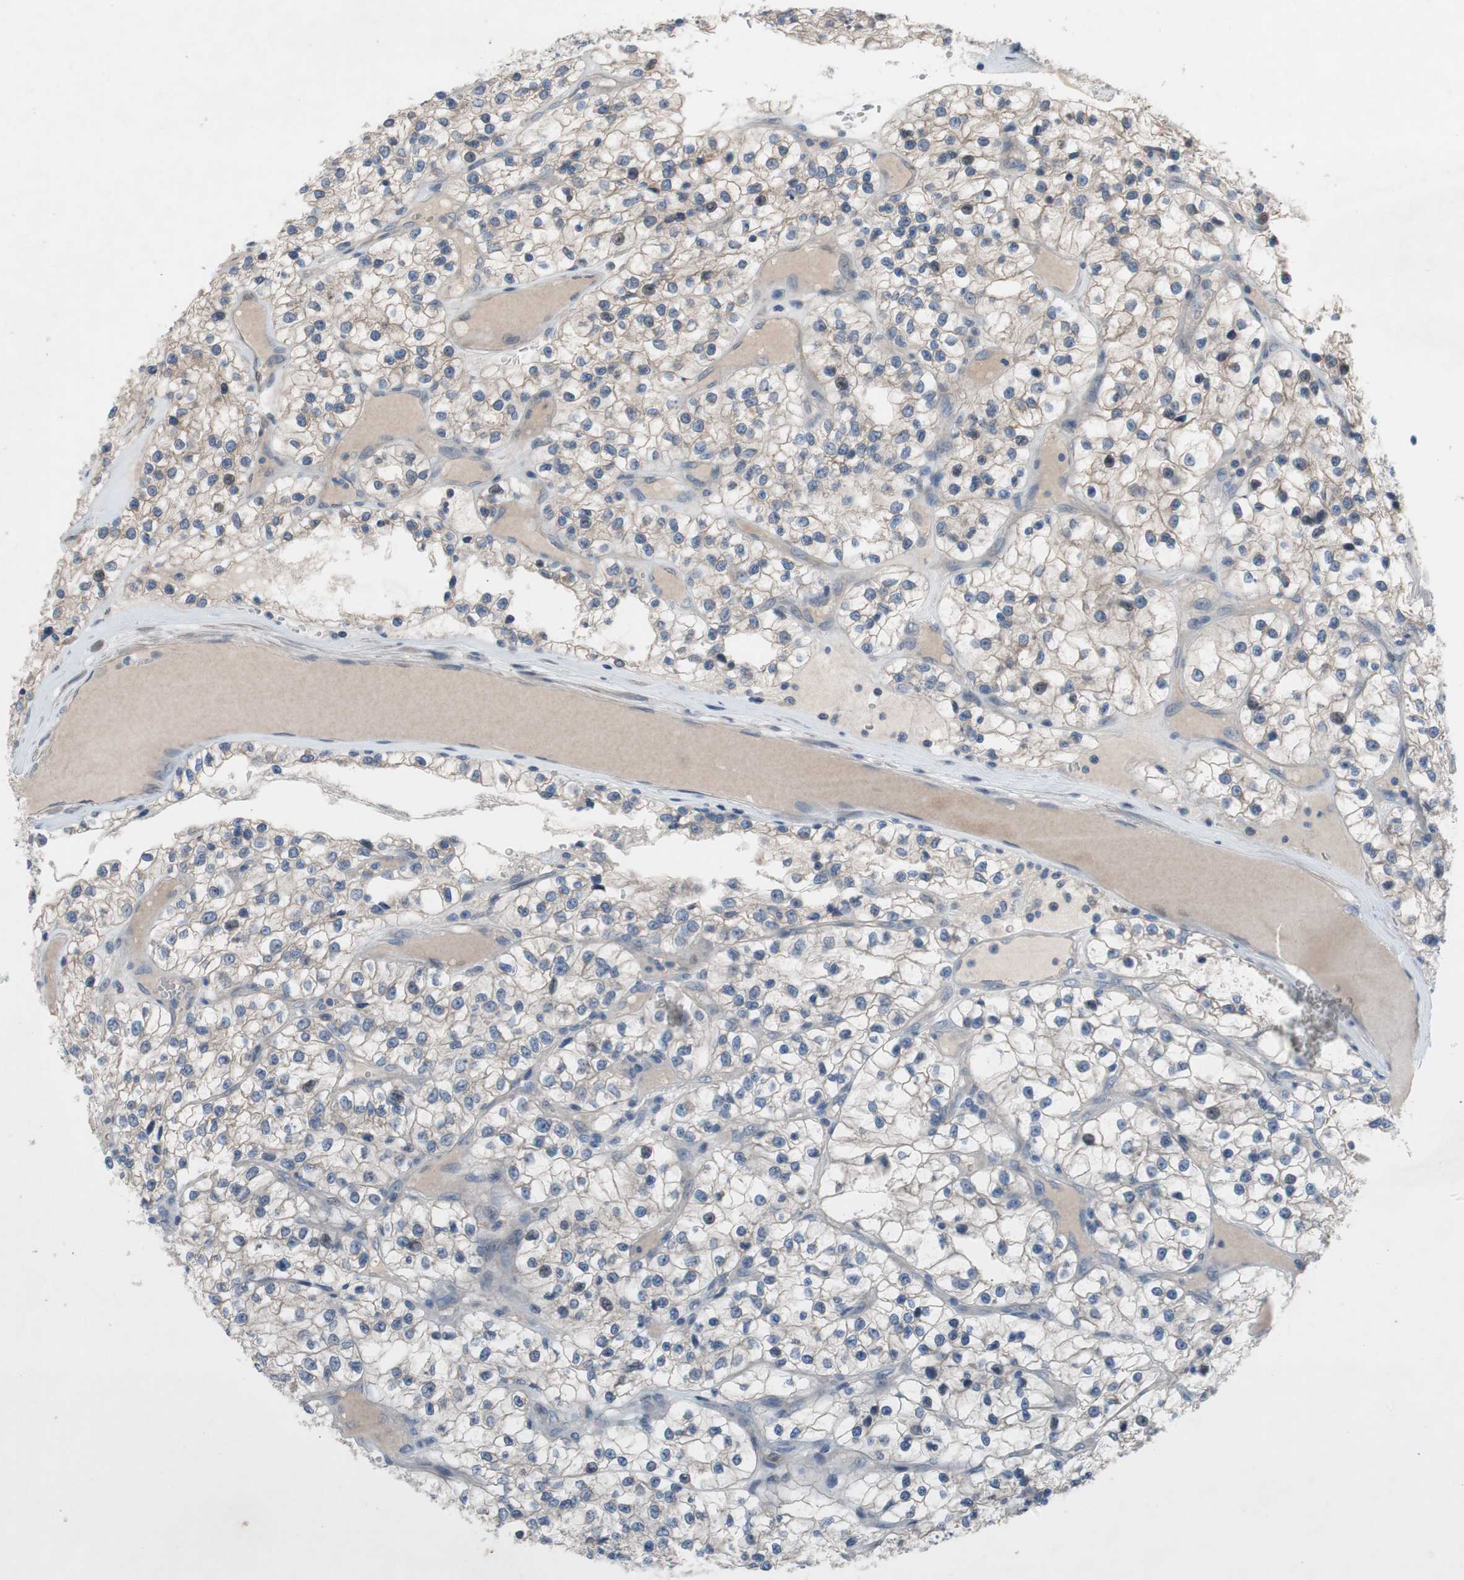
{"staining": {"intensity": "negative", "quantity": "none", "location": "none"}, "tissue": "renal cancer", "cell_type": "Tumor cells", "image_type": "cancer", "snomed": [{"axis": "morphology", "description": "Adenocarcinoma, NOS"}, {"axis": "topography", "description": "Kidney"}], "caption": "This histopathology image is of renal adenocarcinoma stained with immunohistochemistry to label a protein in brown with the nuclei are counter-stained blue. There is no staining in tumor cells. (DAB (3,3'-diaminobenzidine) immunohistochemistry (IHC) visualized using brightfield microscopy, high magnification).", "gene": "TACR3", "patient": {"sex": "female", "age": 57}}